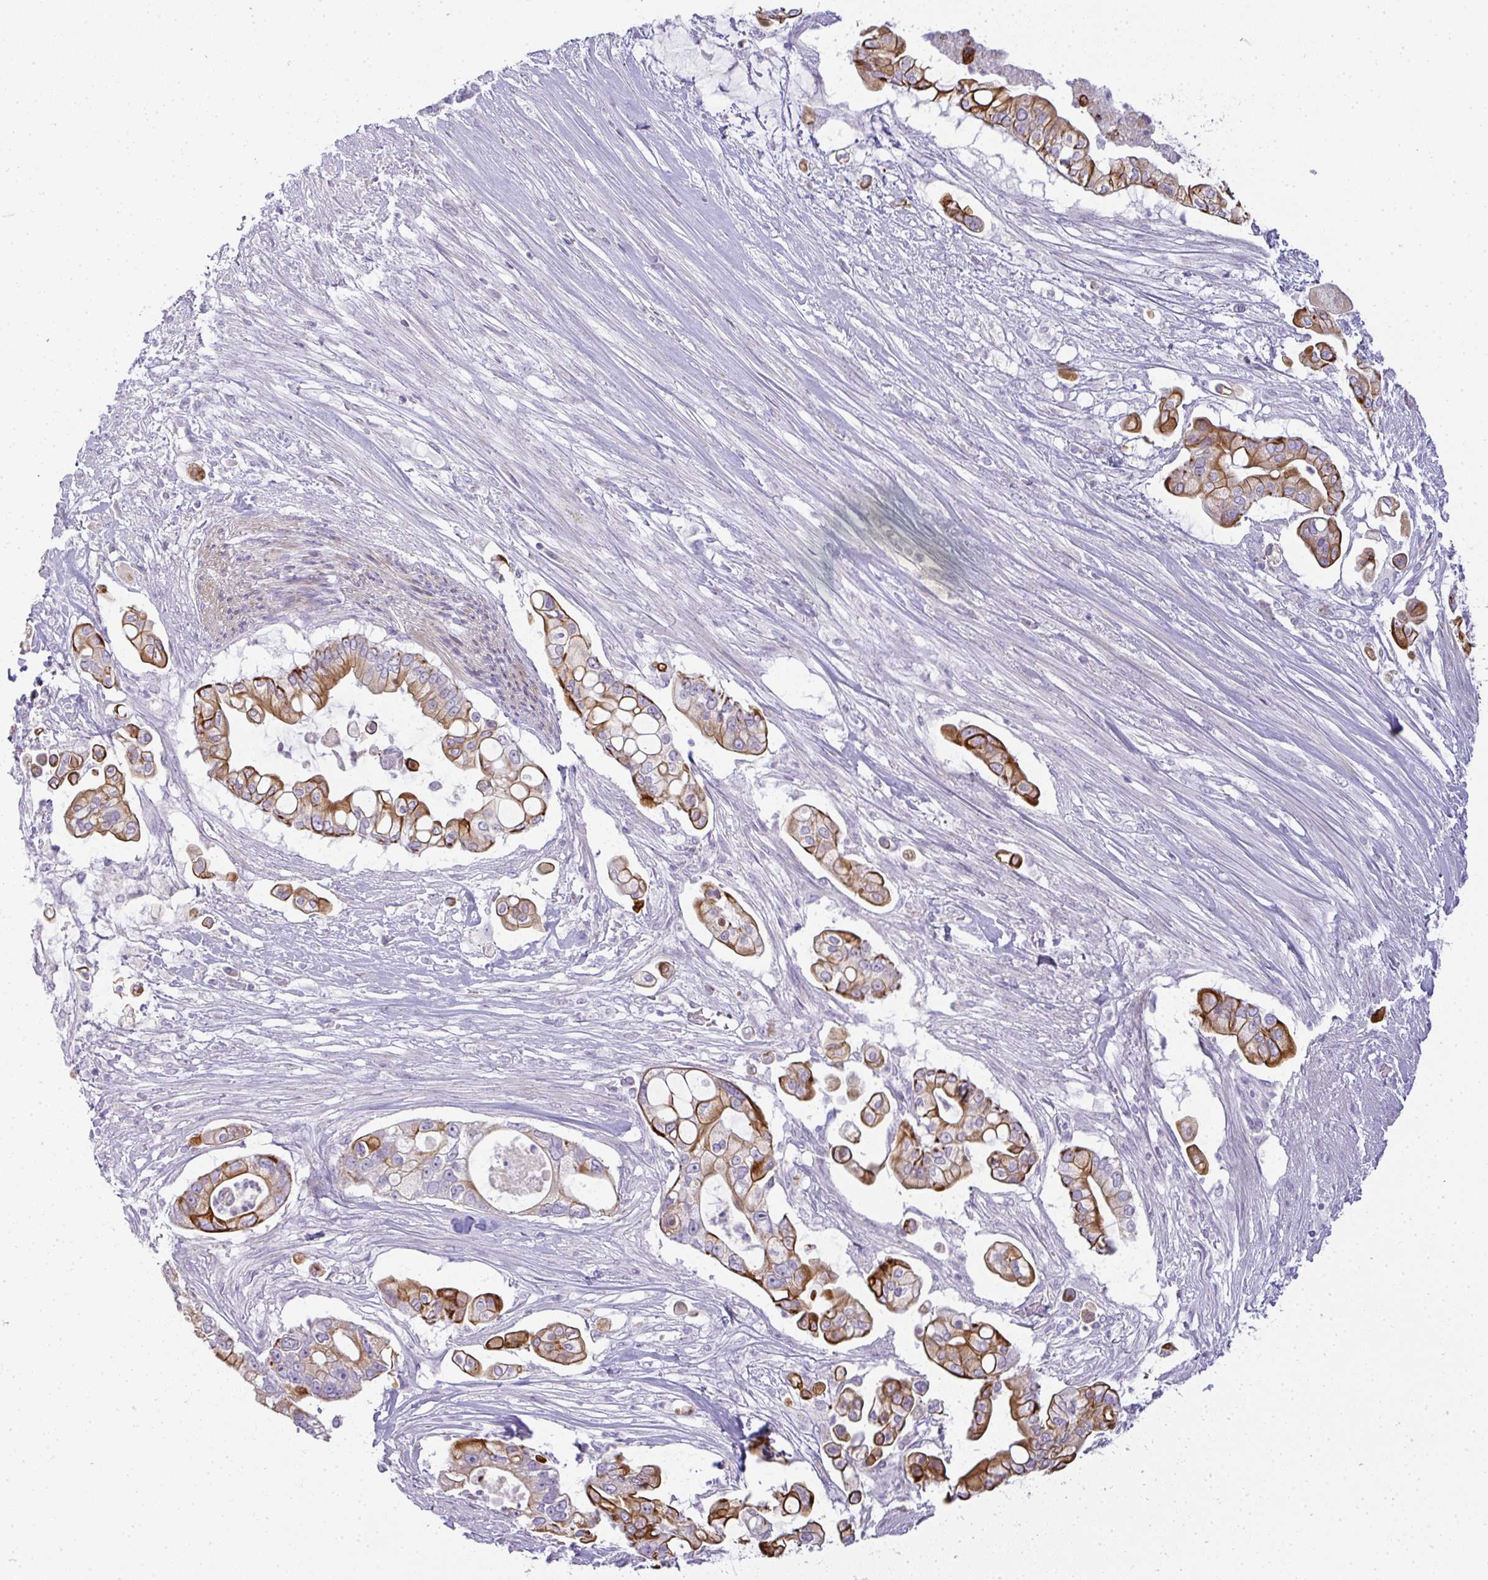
{"staining": {"intensity": "strong", "quantity": "25%-75%", "location": "cytoplasmic/membranous"}, "tissue": "pancreatic cancer", "cell_type": "Tumor cells", "image_type": "cancer", "snomed": [{"axis": "morphology", "description": "Adenocarcinoma, NOS"}, {"axis": "topography", "description": "Pancreas"}], "caption": "Immunohistochemical staining of pancreatic cancer demonstrates strong cytoplasmic/membranous protein positivity in approximately 25%-75% of tumor cells. The protein is shown in brown color, while the nuclei are stained blue.", "gene": "SIRPB2", "patient": {"sex": "female", "age": 69}}